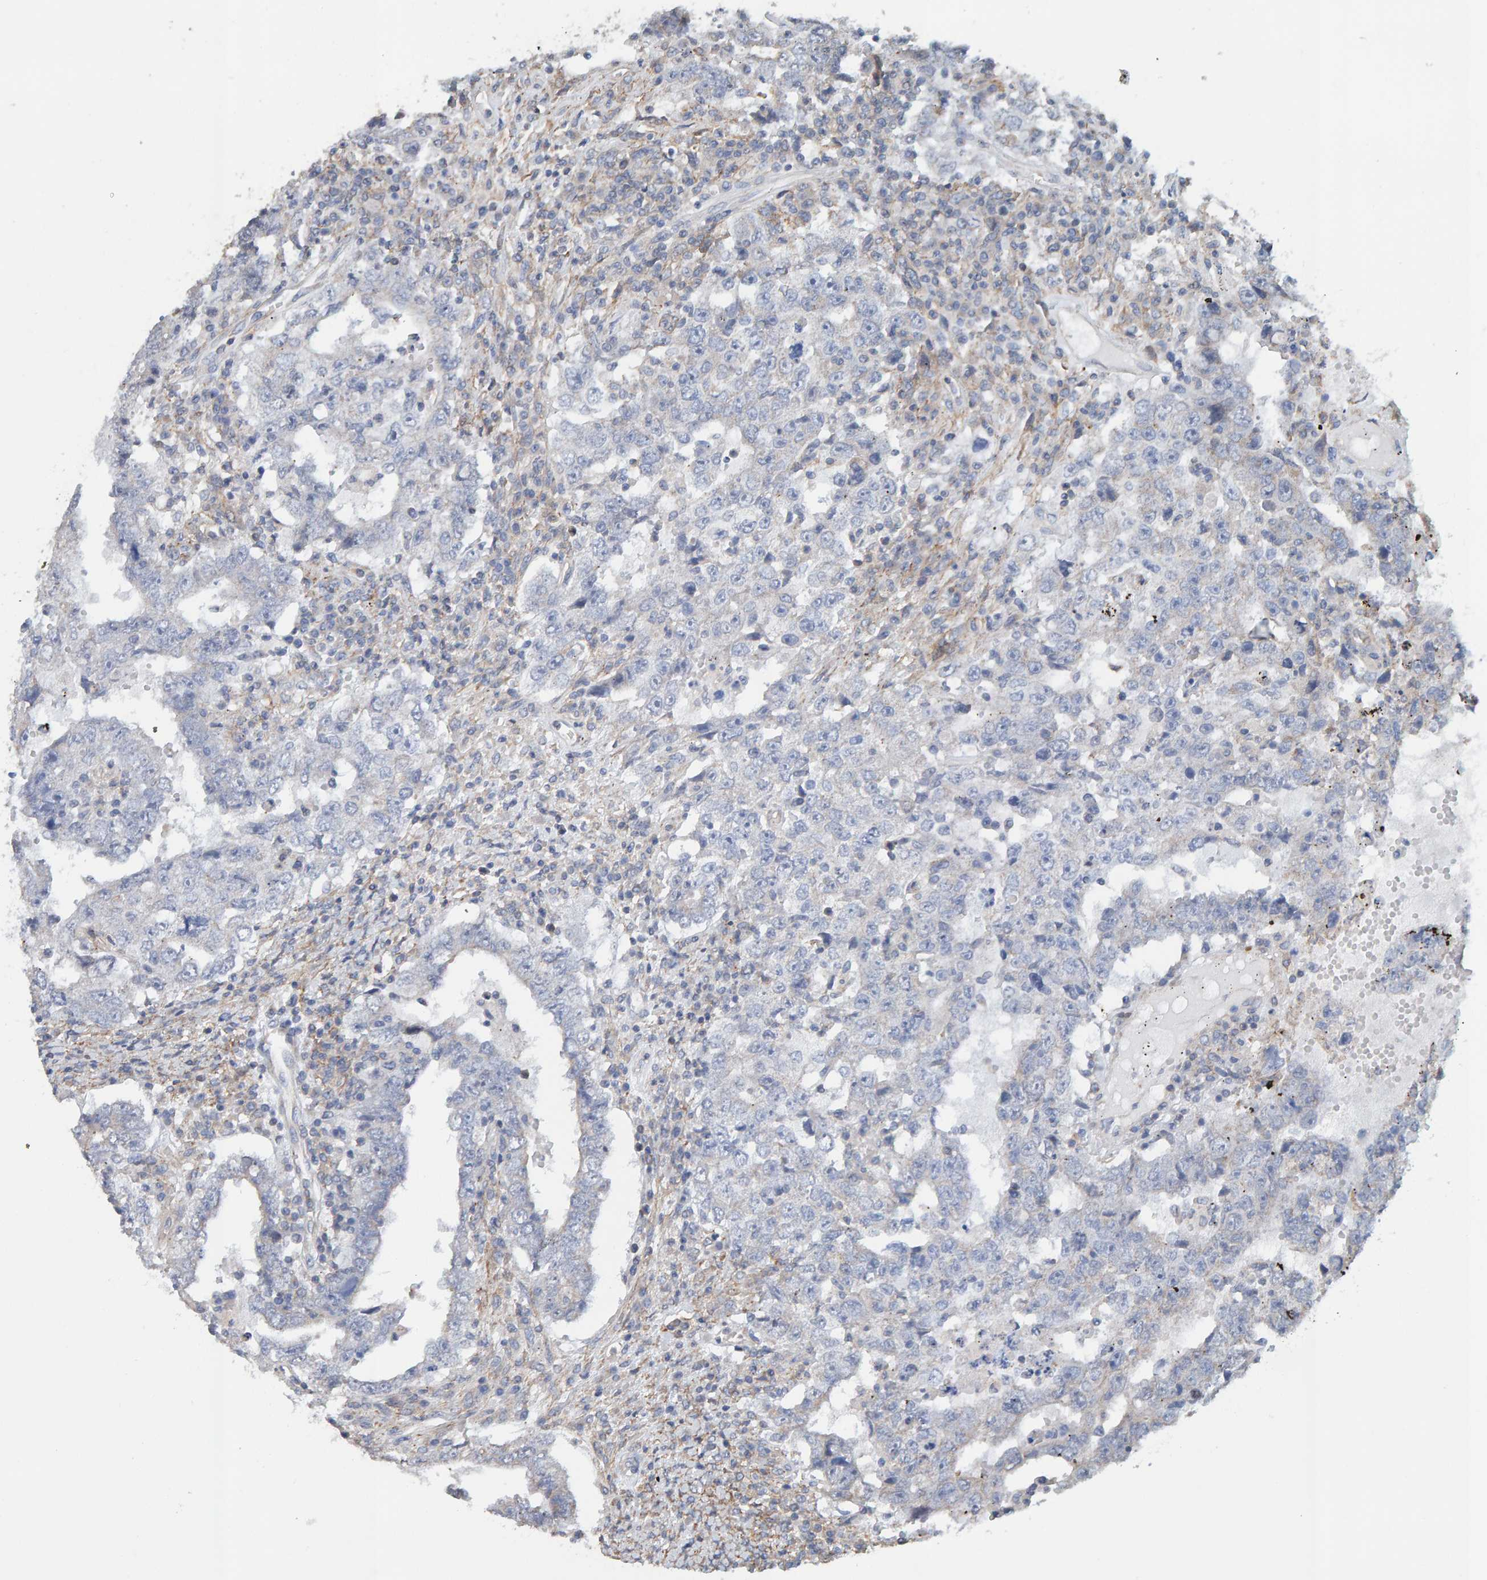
{"staining": {"intensity": "negative", "quantity": "none", "location": "none"}, "tissue": "testis cancer", "cell_type": "Tumor cells", "image_type": "cancer", "snomed": [{"axis": "morphology", "description": "Carcinoma, Embryonal, NOS"}, {"axis": "topography", "description": "Testis"}], "caption": "Testis embryonal carcinoma stained for a protein using immunohistochemistry (IHC) demonstrates no positivity tumor cells.", "gene": "RGP1", "patient": {"sex": "male", "age": 26}}